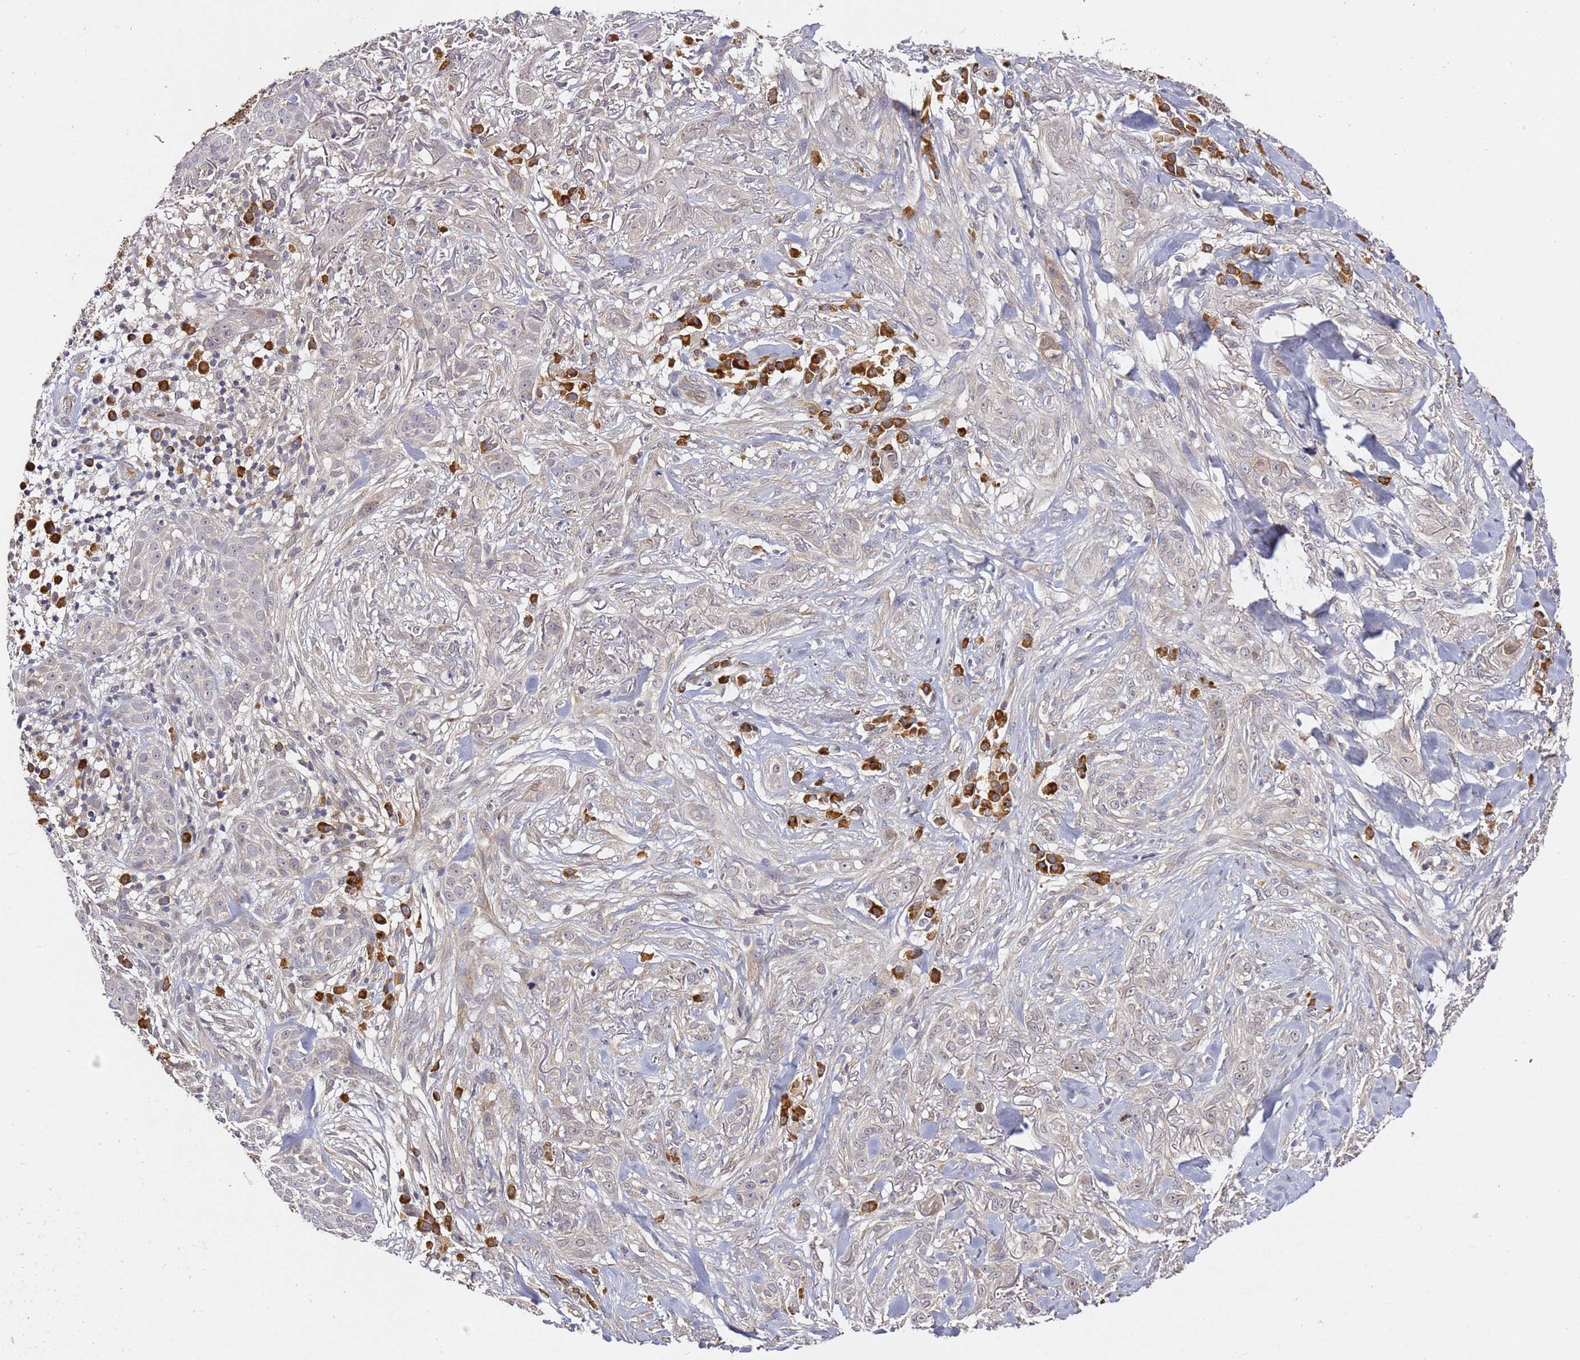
{"staining": {"intensity": "negative", "quantity": "none", "location": "none"}, "tissue": "skin cancer", "cell_type": "Tumor cells", "image_type": "cancer", "snomed": [{"axis": "morphology", "description": "Basal cell carcinoma"}, {"axis": "topography", "description": "Skin"}], "caption": "DAB immunohistochemical staining of human basal cell carcinoma (skin) demonstrates no significant positivity in tumor cells.", "gene": "OSBPL2", "patient": {"sex": "male", "age": 72}}